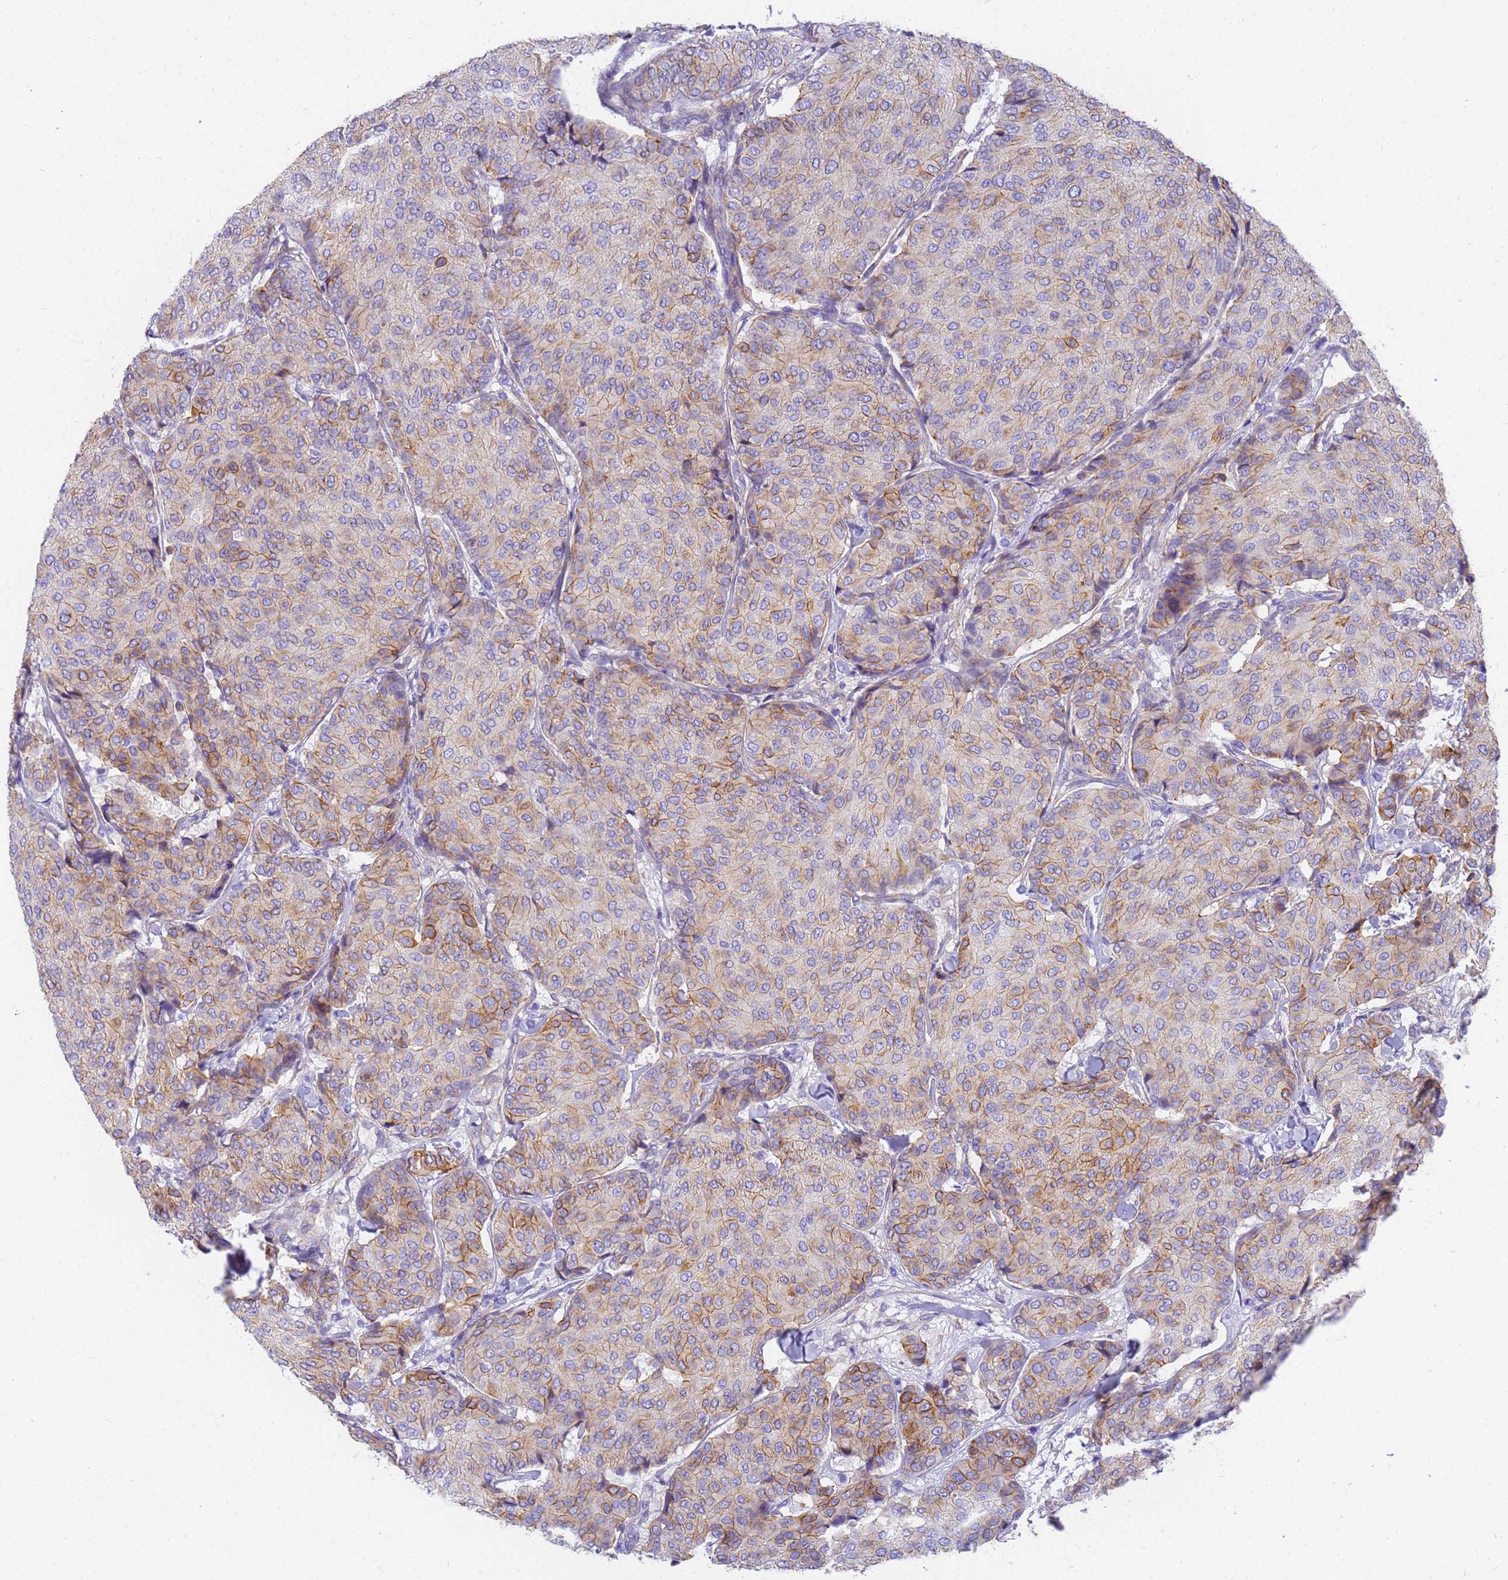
{"staining": {"intensity": "moderate", "quantity": "25%-75%", "location": "cytoplasmic/membranous"}, "tissue": "breast cancer", "cell_type": "Tumor cells", "image_type": "cancer", "snomed": [{"axis": "morphology", "description": "Duct carcinoma"}, {"axis": "topography", "description": "Breast"}], "caption": "Human breast cancer (infiltrating ductal carcinoma) stained for a protein (brown) displays moderate cytoplasmic/membranous positive positivity in approximately 25%-75% of tumor cells.", "gene": "MVB12A", "patient": {"sex": "female", "age": 75}}